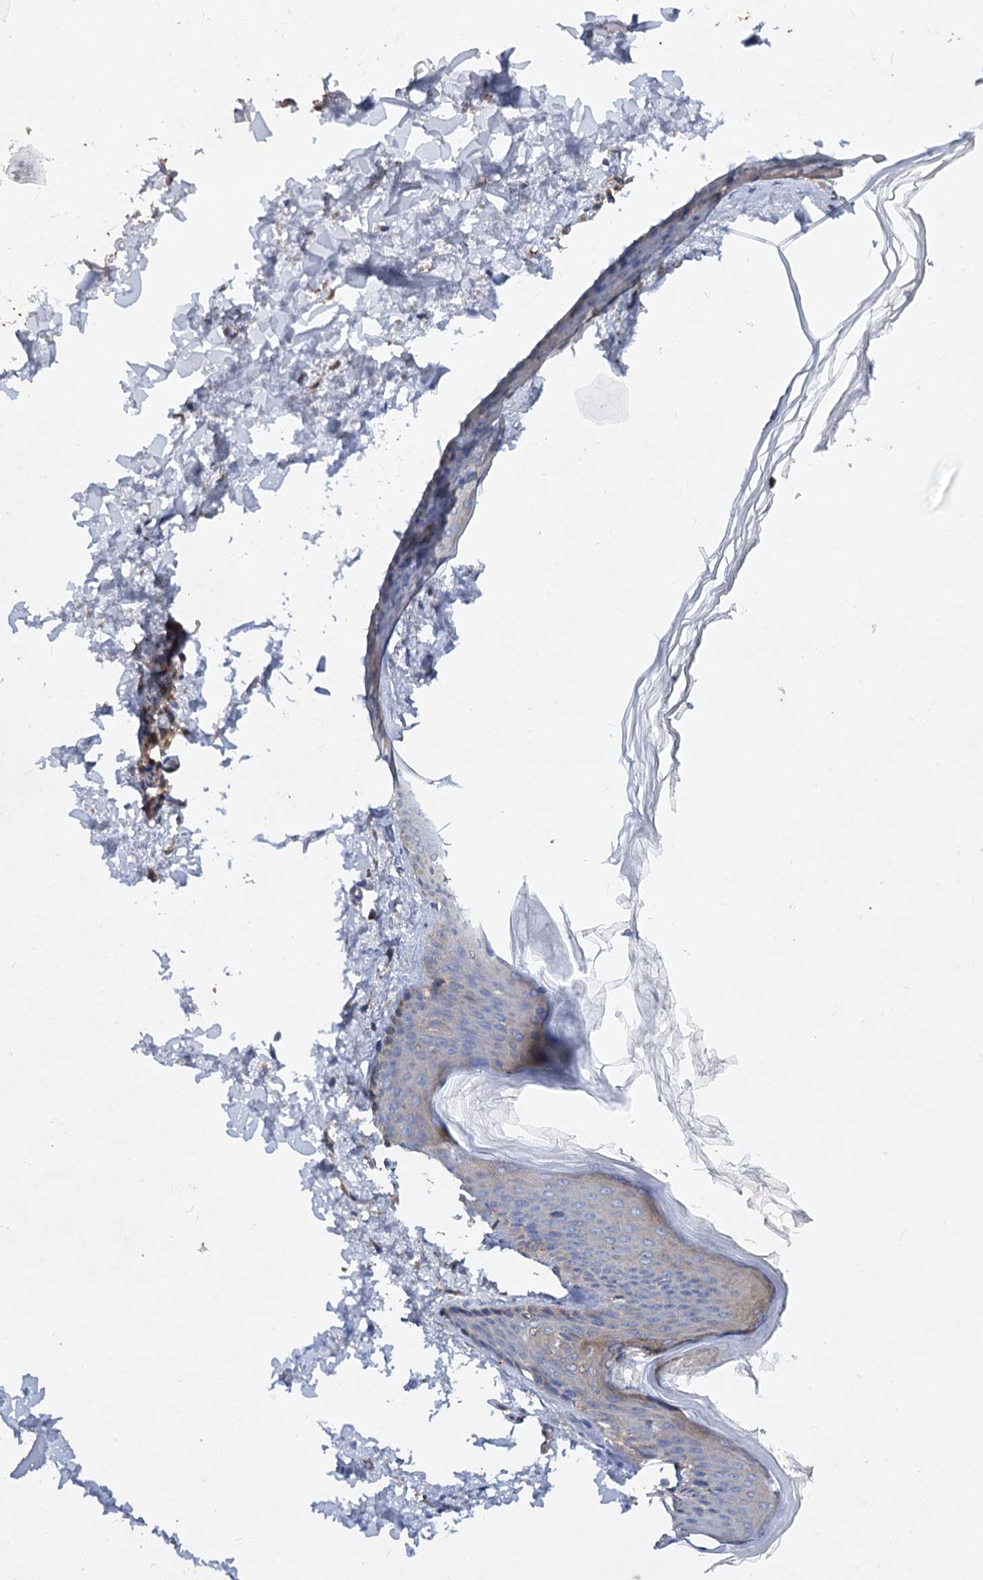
{"staining": {"intensity": "negative", "quantity": "none", "location": "none"}, "tissue": "skin", "cell_type": "Fibroblasts", "image_type": "normal", "snomed": [{"axis": "morphology", "description": "Normal tissue, NOS"}, {"axis": "topography", "description": "Skin"}], "caption": "High power microscopy micrograph of an IHC histopathology image of benign skin, revealing no significant staining in fibroblasts.", "gene": "ALKBH7", "patient": {"sex": "female", "age": 27}}